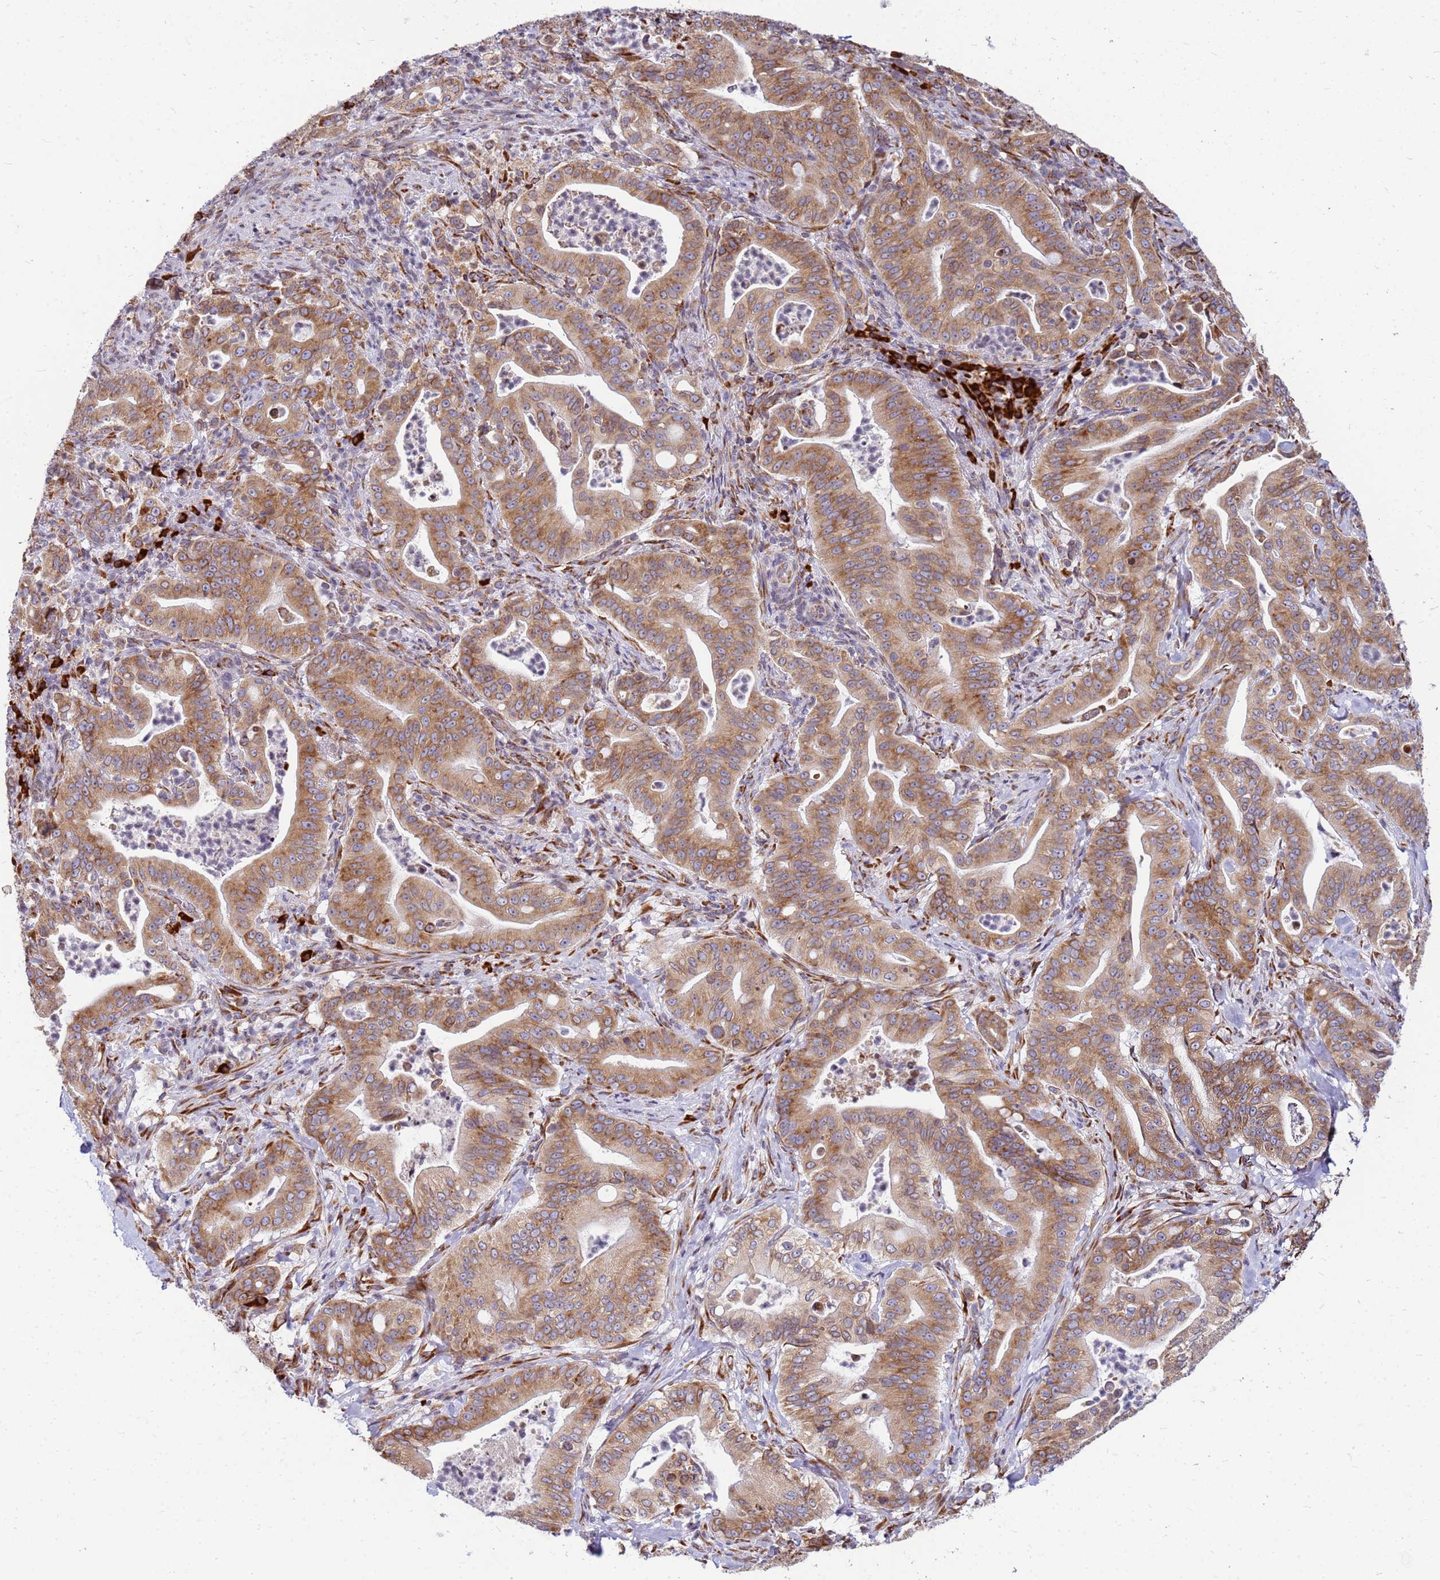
{"staining": {"intensity": "moderate", "quantity": ">75%", "location": "cytoplasmic/membranous"}, "tissue": "pancreatic cancer", "cell_type": "Tumor cells", "image_type": "cancer", "snomed": [{"axis": "morphology", "description": "Adenocarcinoma, NOS"}, {"axis": "topography", "description": "Pancreas"}], "caption": "High-power microscopy captured an immunohistochemistry photomicrograph of pancreatic adenocarcinoma, revealing moderate cytoplasmic/membranous expression in approximately >75% of tumor cells.", "gene": "SSR4", "patient": {"sex": "male", "age": 71}}